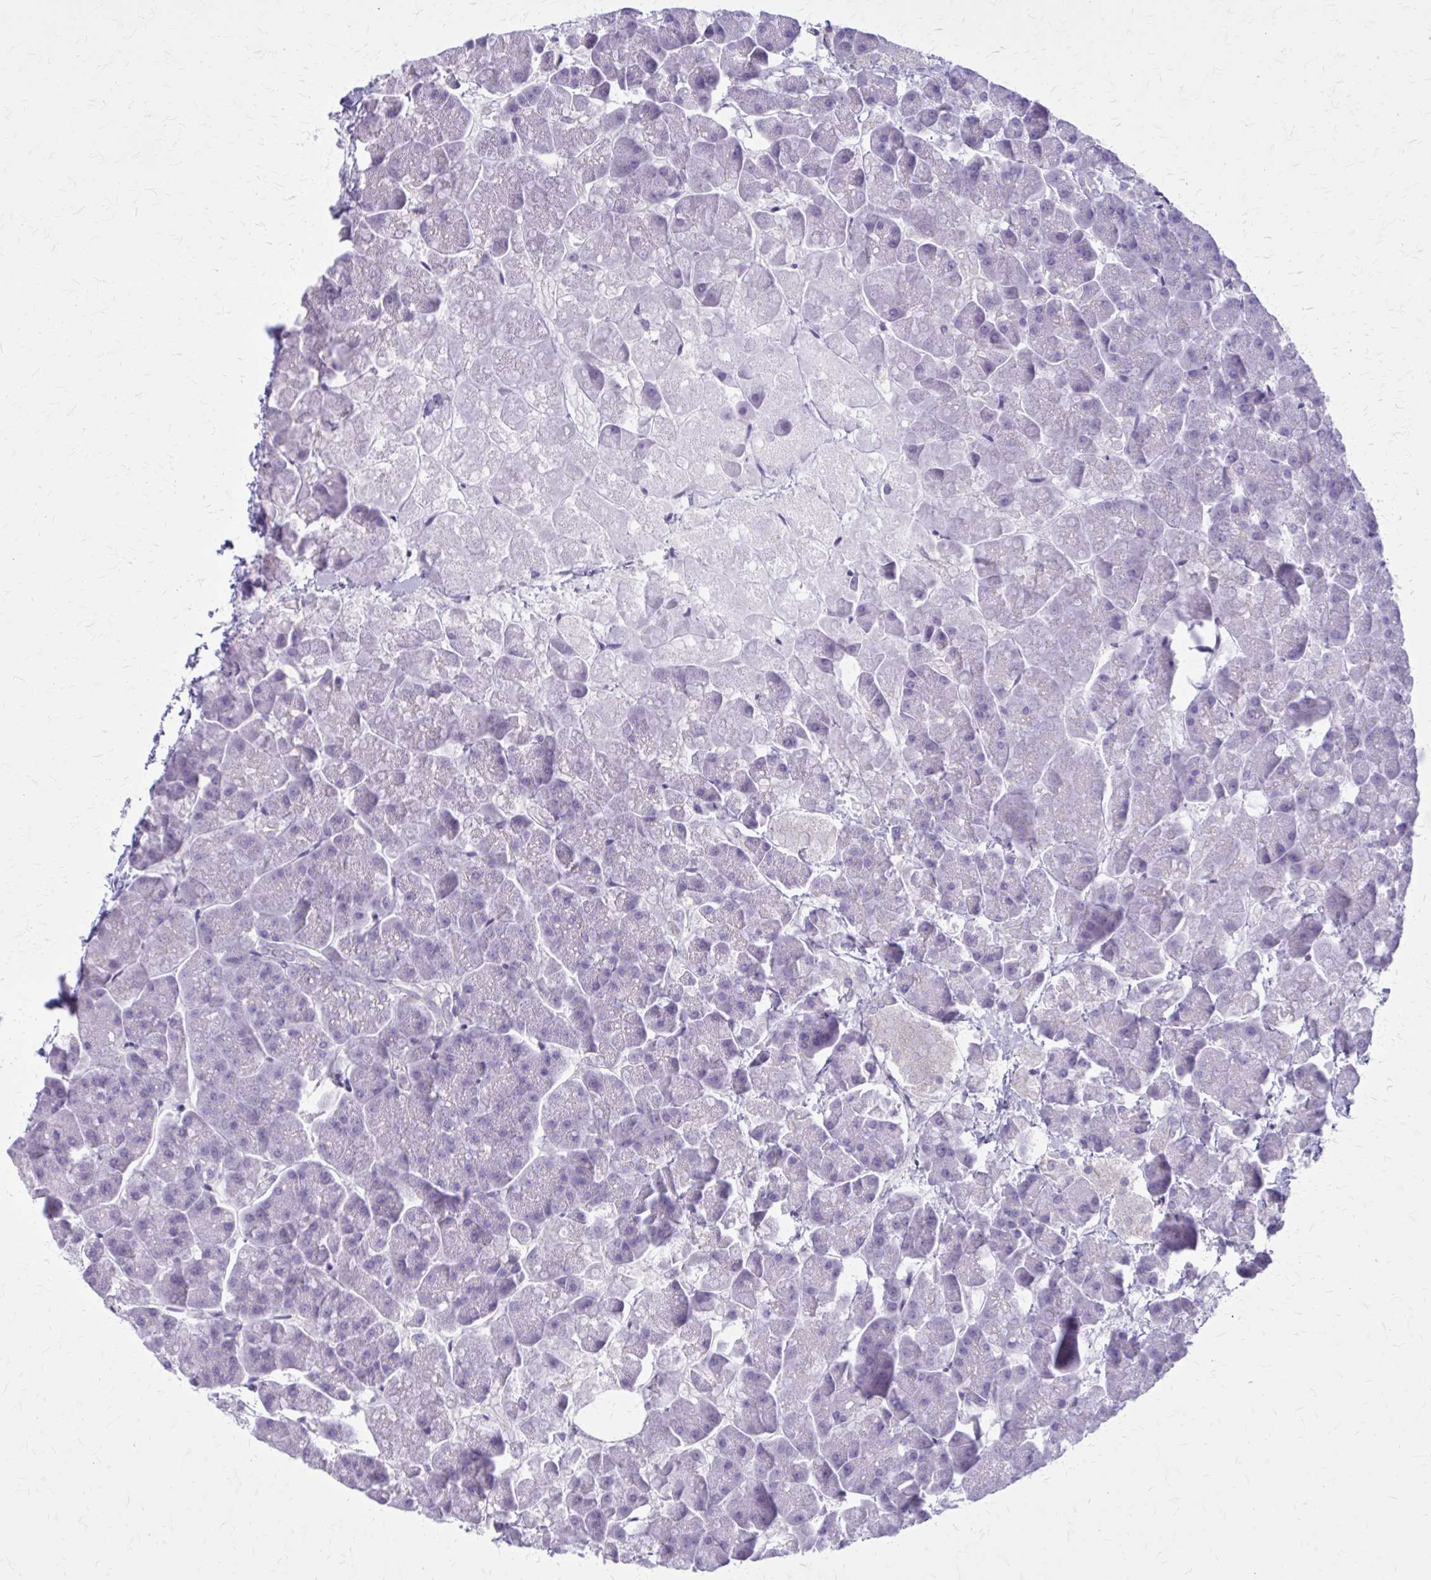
{"staining": {"intensity": "weak", "quantity": "<25%", "location": "cytoplasmic/membranous"}, "tissue": "pancreas", "cell_type": "Exocrine glandular cells", "image_type": "normal", "snomed": [{"axis": "morphology", "description": "Normal tissue, NOS"}, {"axis": "topography", "description": "Pancreas"}, {"axis": "topography", "description": "Peripheral nerve tissue"}], "caption": "An immunohistochemistry histopathology image of unremarkable pancreas is shown. There is no staining in exocrine glandular cells of pancreas.", "gene": "PITPNM1", "patient": {"sex": "male", "age": 54}}